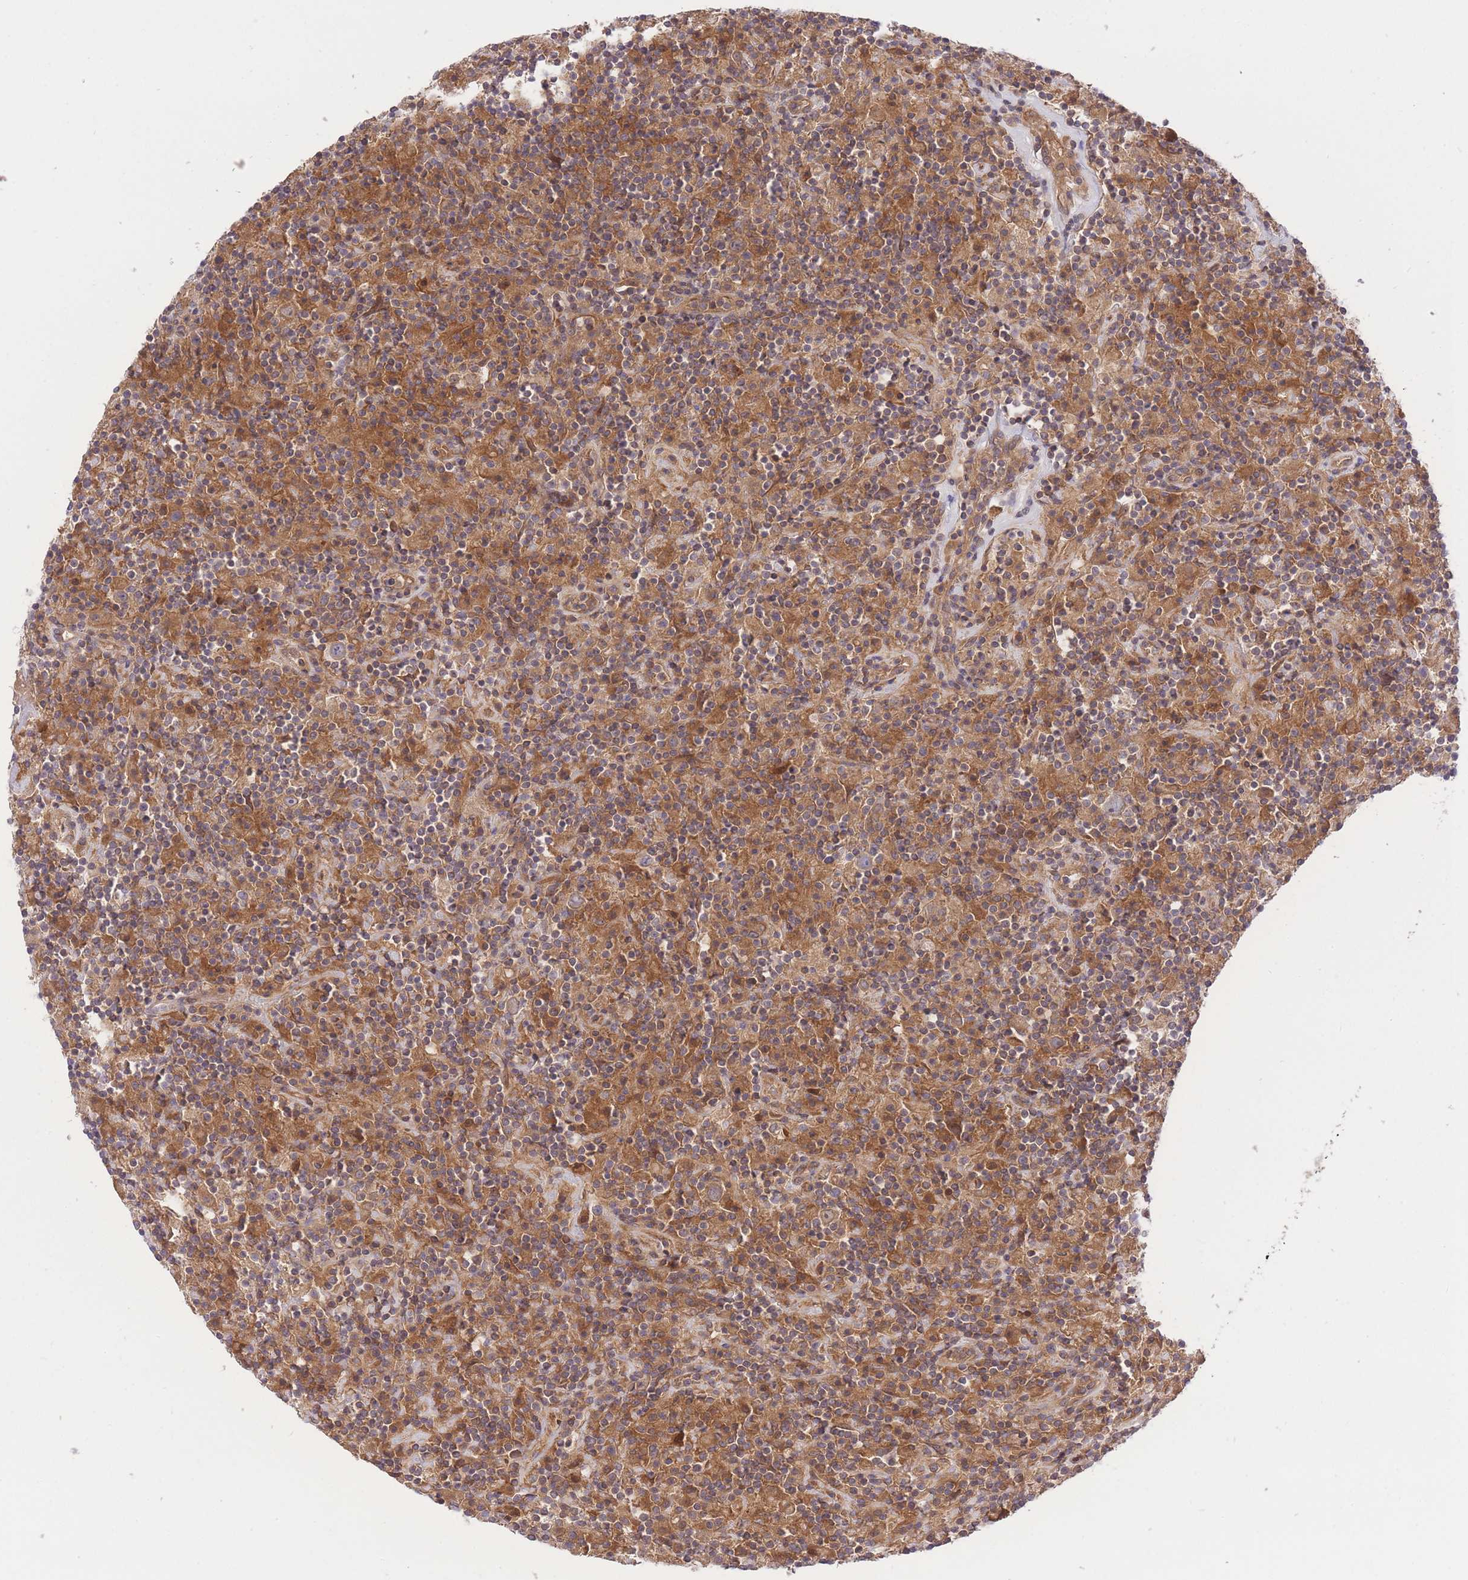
{"staining": {"intensity": "moderate", "quantity": ">75%", "location": "cytoplasmic/membranous"}, "tissue": "lymphoma", "cell_type": "Tumor cells", "image_type": "cancer", "snomed": [{"axis": "morphology", "description": "Hodgkin's disease, NOS"}, {"axis": "topography", "description": "Lymph node"}], "caption": "High-magnification brightfield microscopy of lymphoma stained with DAB (3,3'-diaminobenzidine) (brown) and counterstained with hematoxylin (blue). tumor cells exhibit moderate cytoplasmic/membranous staining is present in about>75% of cells.", "gene": "PREP", "patient": {"sex": "male", "age": 70}}